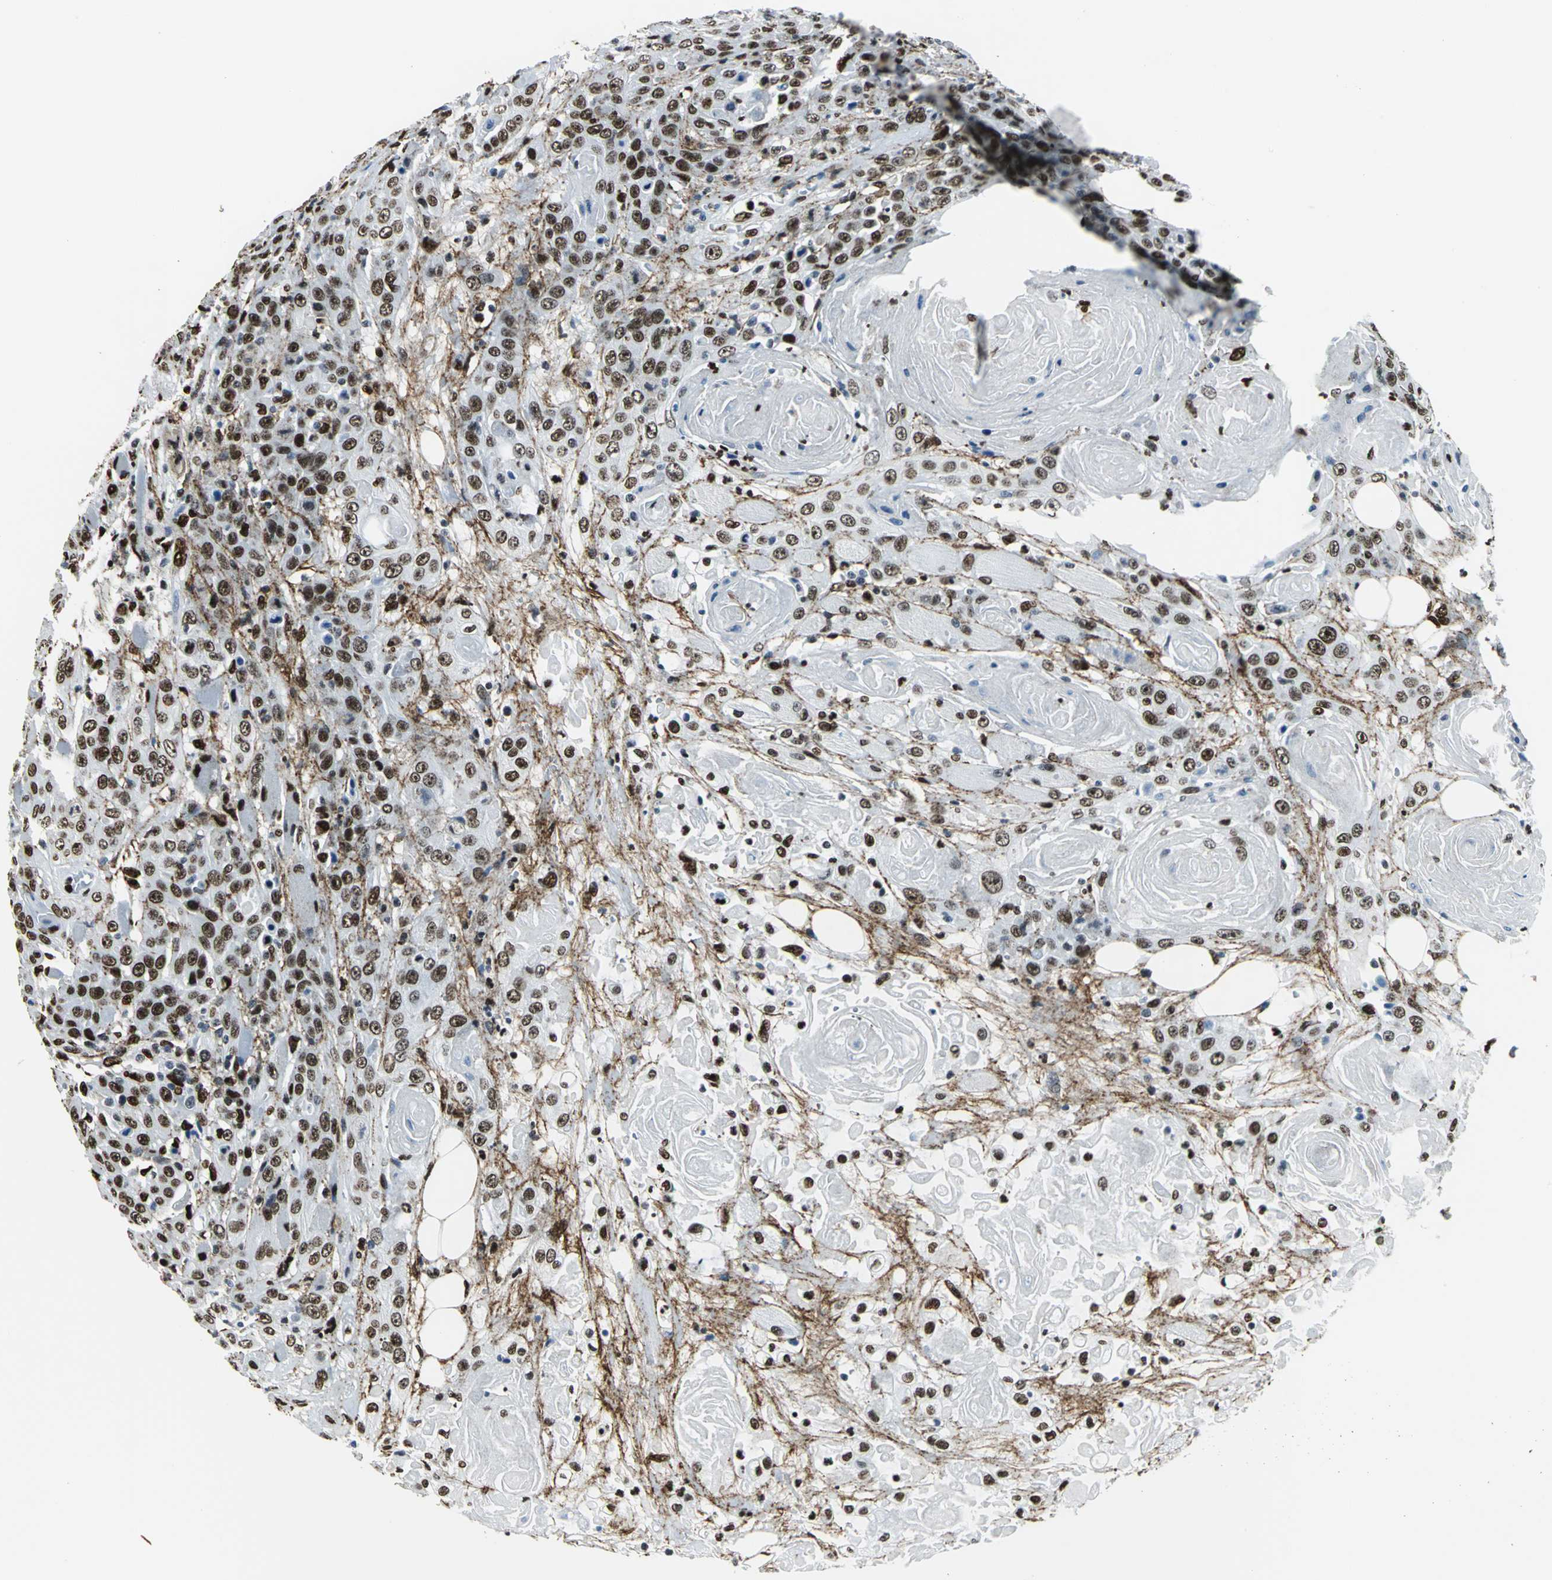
{"staining": {"intensity": "strong", "quantity": ">75%", "location": "nuclear"}, "tissue": "head and neck cancer", "cell_type": "Tumor cells", "image_type": "cancer", "snomed": [{"axis": "morphology", "description": "Squamous cell carcinoma, NOS"}, {"axis": "topography", "description": "Head-Neck"}], "caption": "Protein staining displays strong nuclear expression in approximately >75% of tumor cells in squamous cell carcinoma (head and neck).", "gene": "APEX1", "patient": {"sex": "female", "age": 84}}